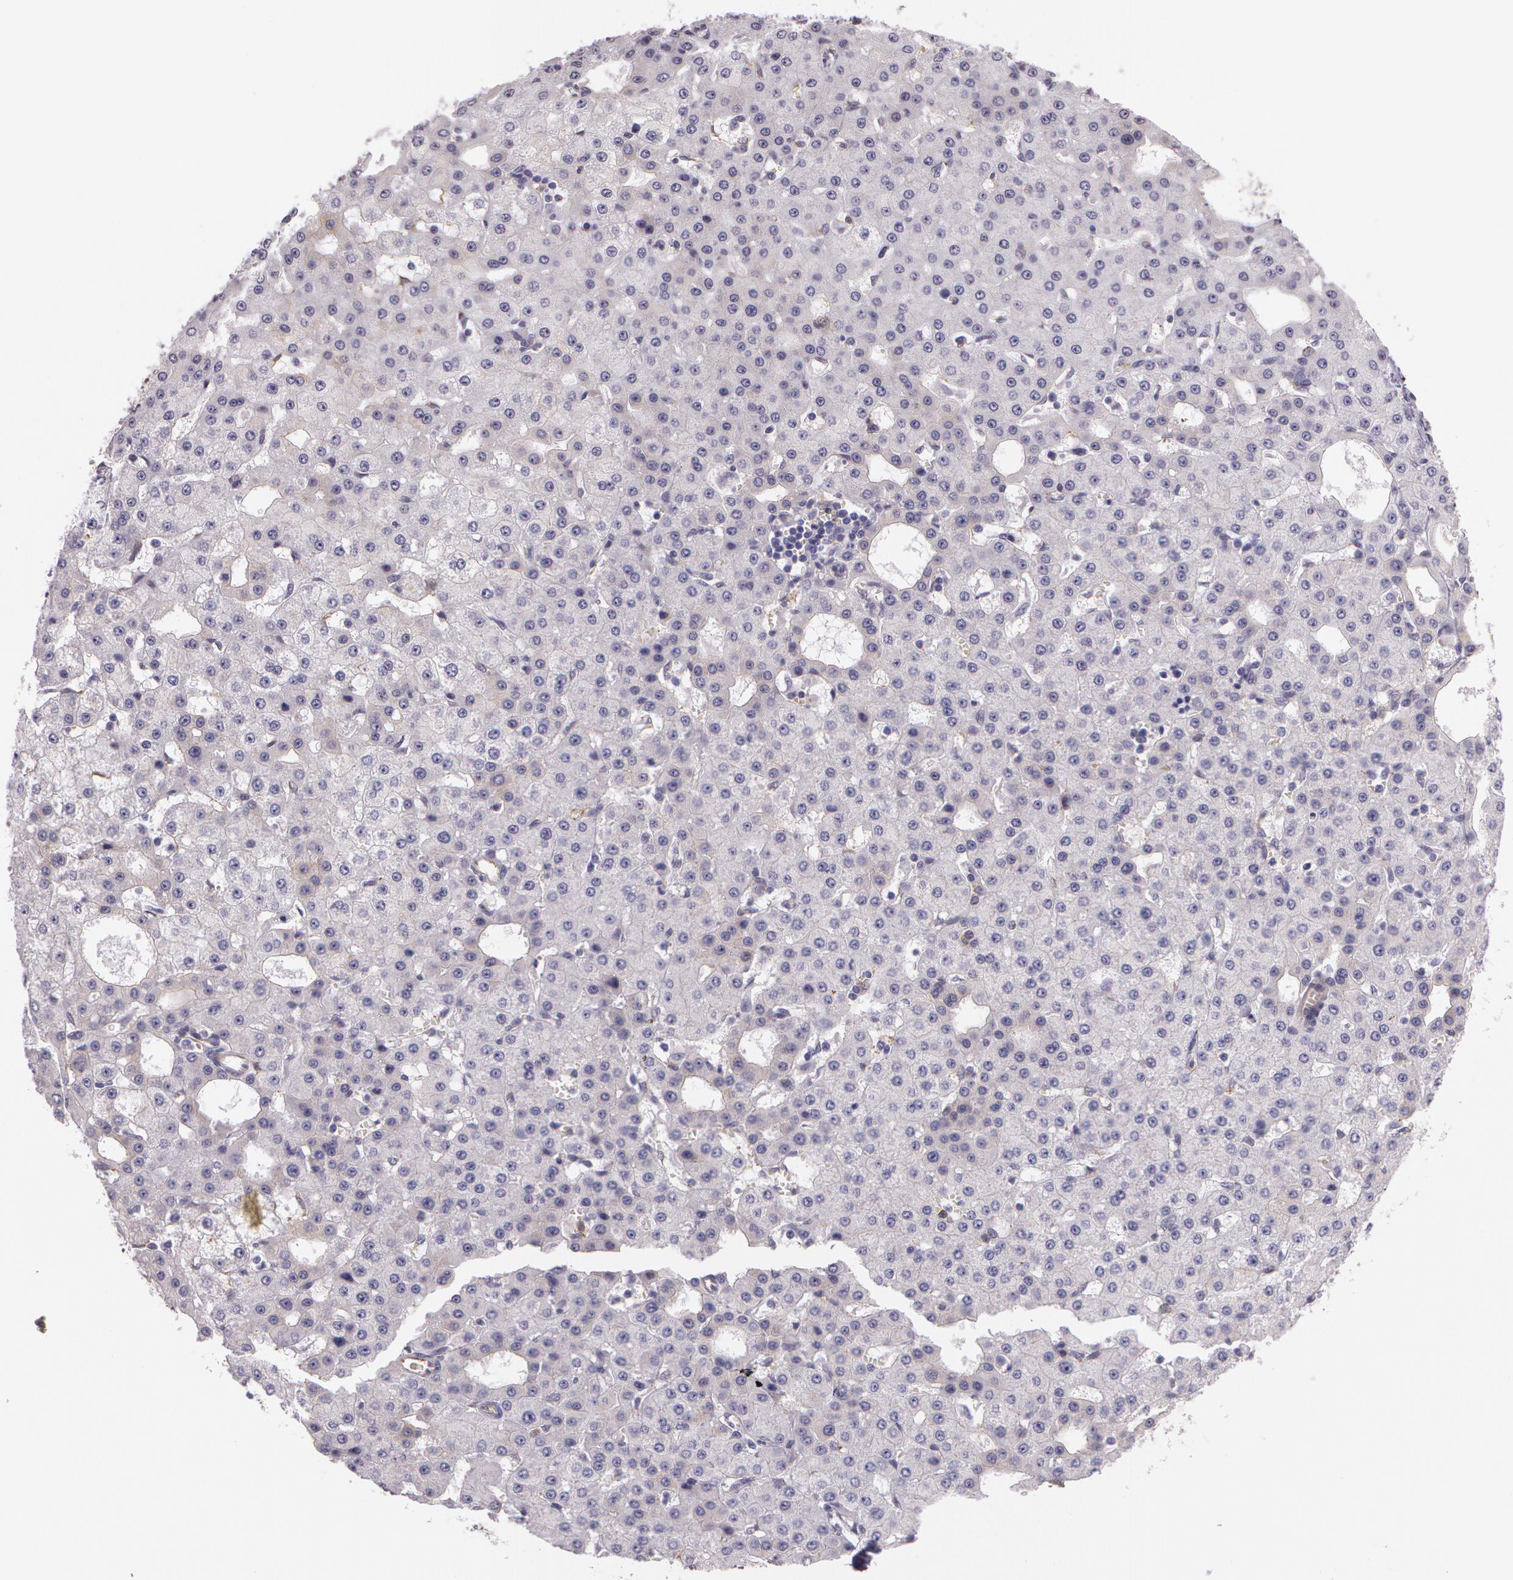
{"staining": {"intensity": "weak", "quantity": "<25%", "location": "cytoplasmic/membranous"}, "tissue": "liver cancer", "cell_type": "Tumor cells", "image_type": "cancer", "snomed": [{"axis": "morphology", "description": "Carcinoma, Hepatocellular, NOS"}, {"axis": "topography", "description": "Liver"}], "caption": "Immunohistochemistry image of liver cancer (hepatocellular carcinoma) stained for a protein (brown), which reveals no expression in tumor cells. Nuclei are stained in blue.", "gene": "APP", "patient": {"sex": "male", "age": 47}}